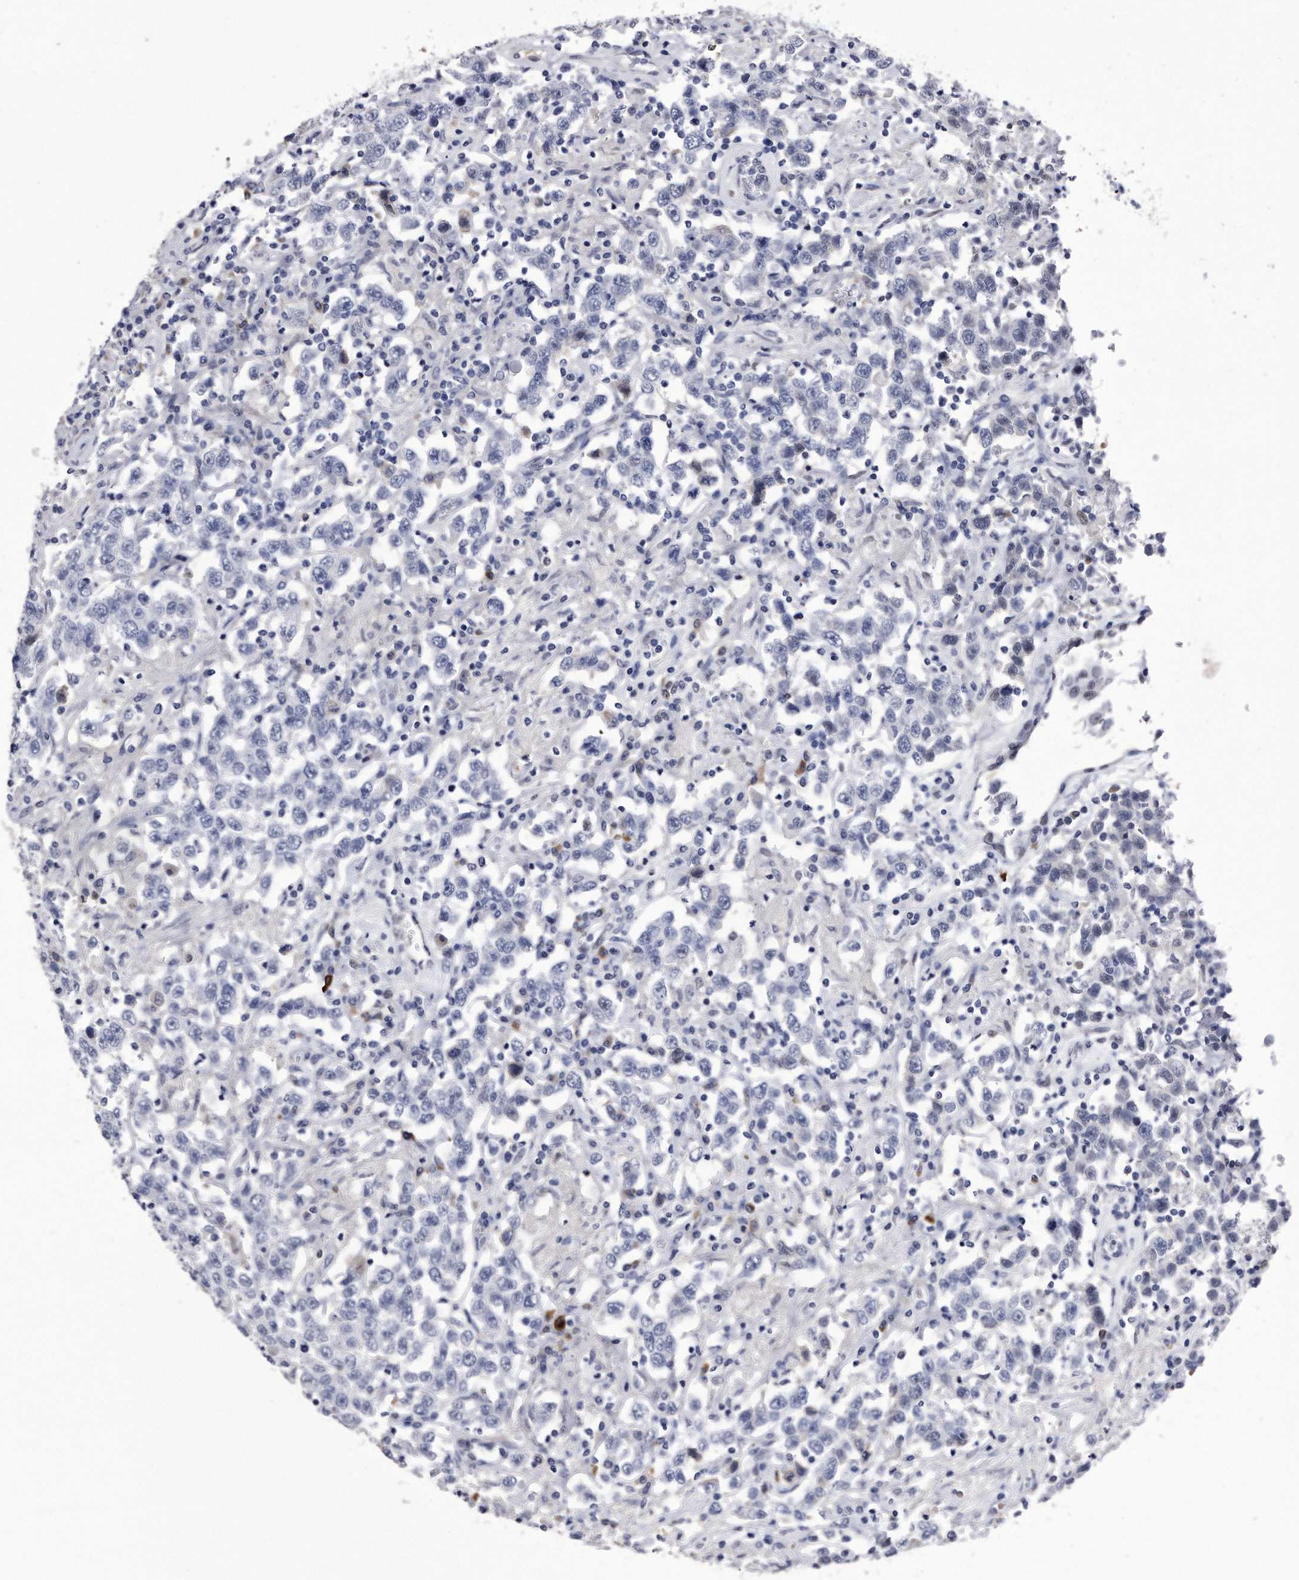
{"staining": {"intensity": "negative", "quantity": "none", "location": "none"}, "tissue": "testis cancer", "cell_type": "Tumor cells", "image_type": "cancer", "snomed": [{"axis": "morphology", "description": "Seminoma, NOS"}, {"axis": "topography", "description": "Testis"}], "caption": "Protein analysis of testis cancer displays no significant positivity in tumor cells.", "gene": "KCTD8", "patient": {"sex": "male", "age": 41}}